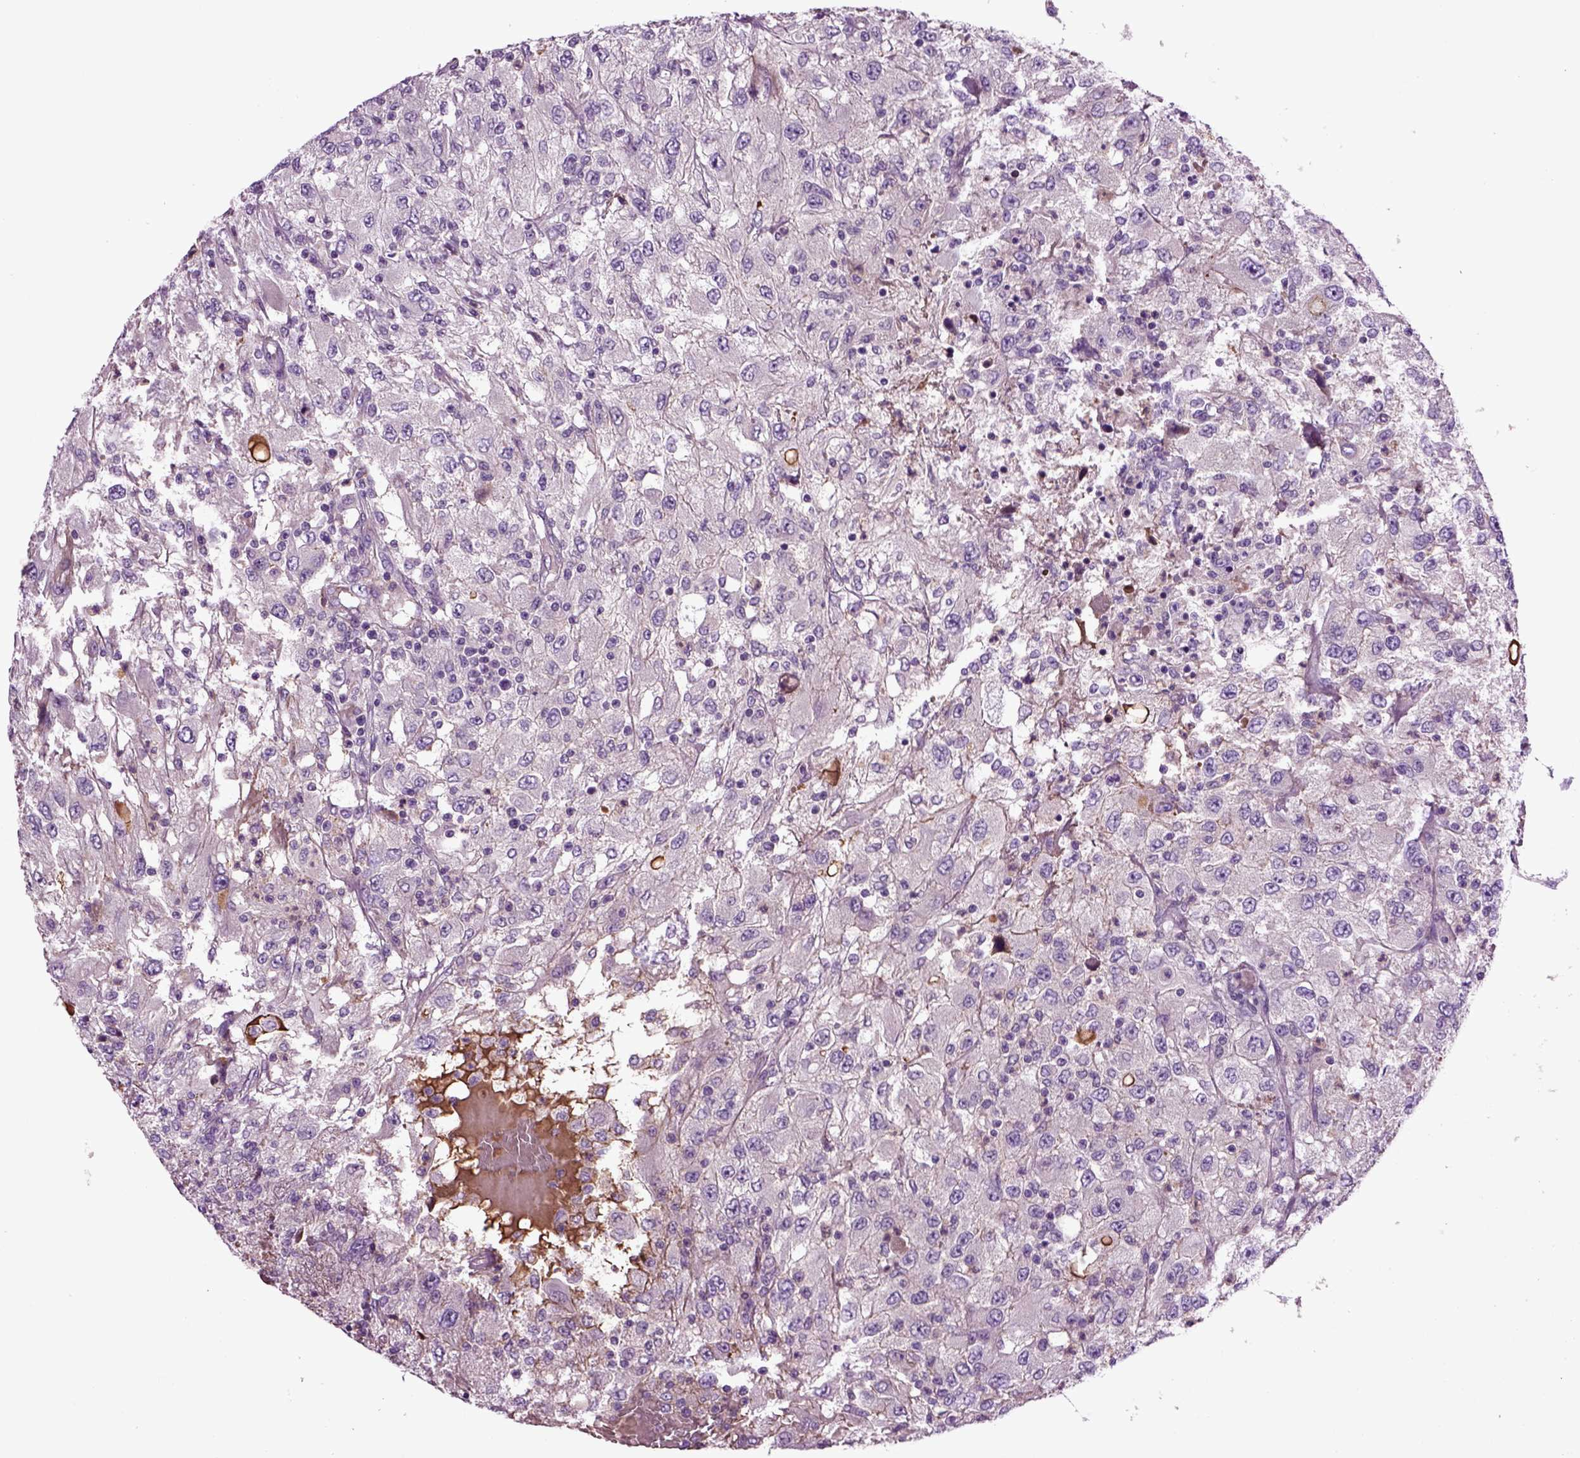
{"staining": {"intensity": "negative", "quantity": "none", "location": "none"}, "tissue": "renal cancer", "cell_type": "Tumor cells", "image_type": "cancer", "snomed": [{"axis": "morphology", "description": "Adenocarcinoma, NOS"}, {"axis": "topography", "description": "Kidney"}], "caption": "Immunohistochemical staining of renal cancer reveals no significant staining in tumor cells.", "gene": "SPON1", "patient": {"sex": "female", "age": 67}}